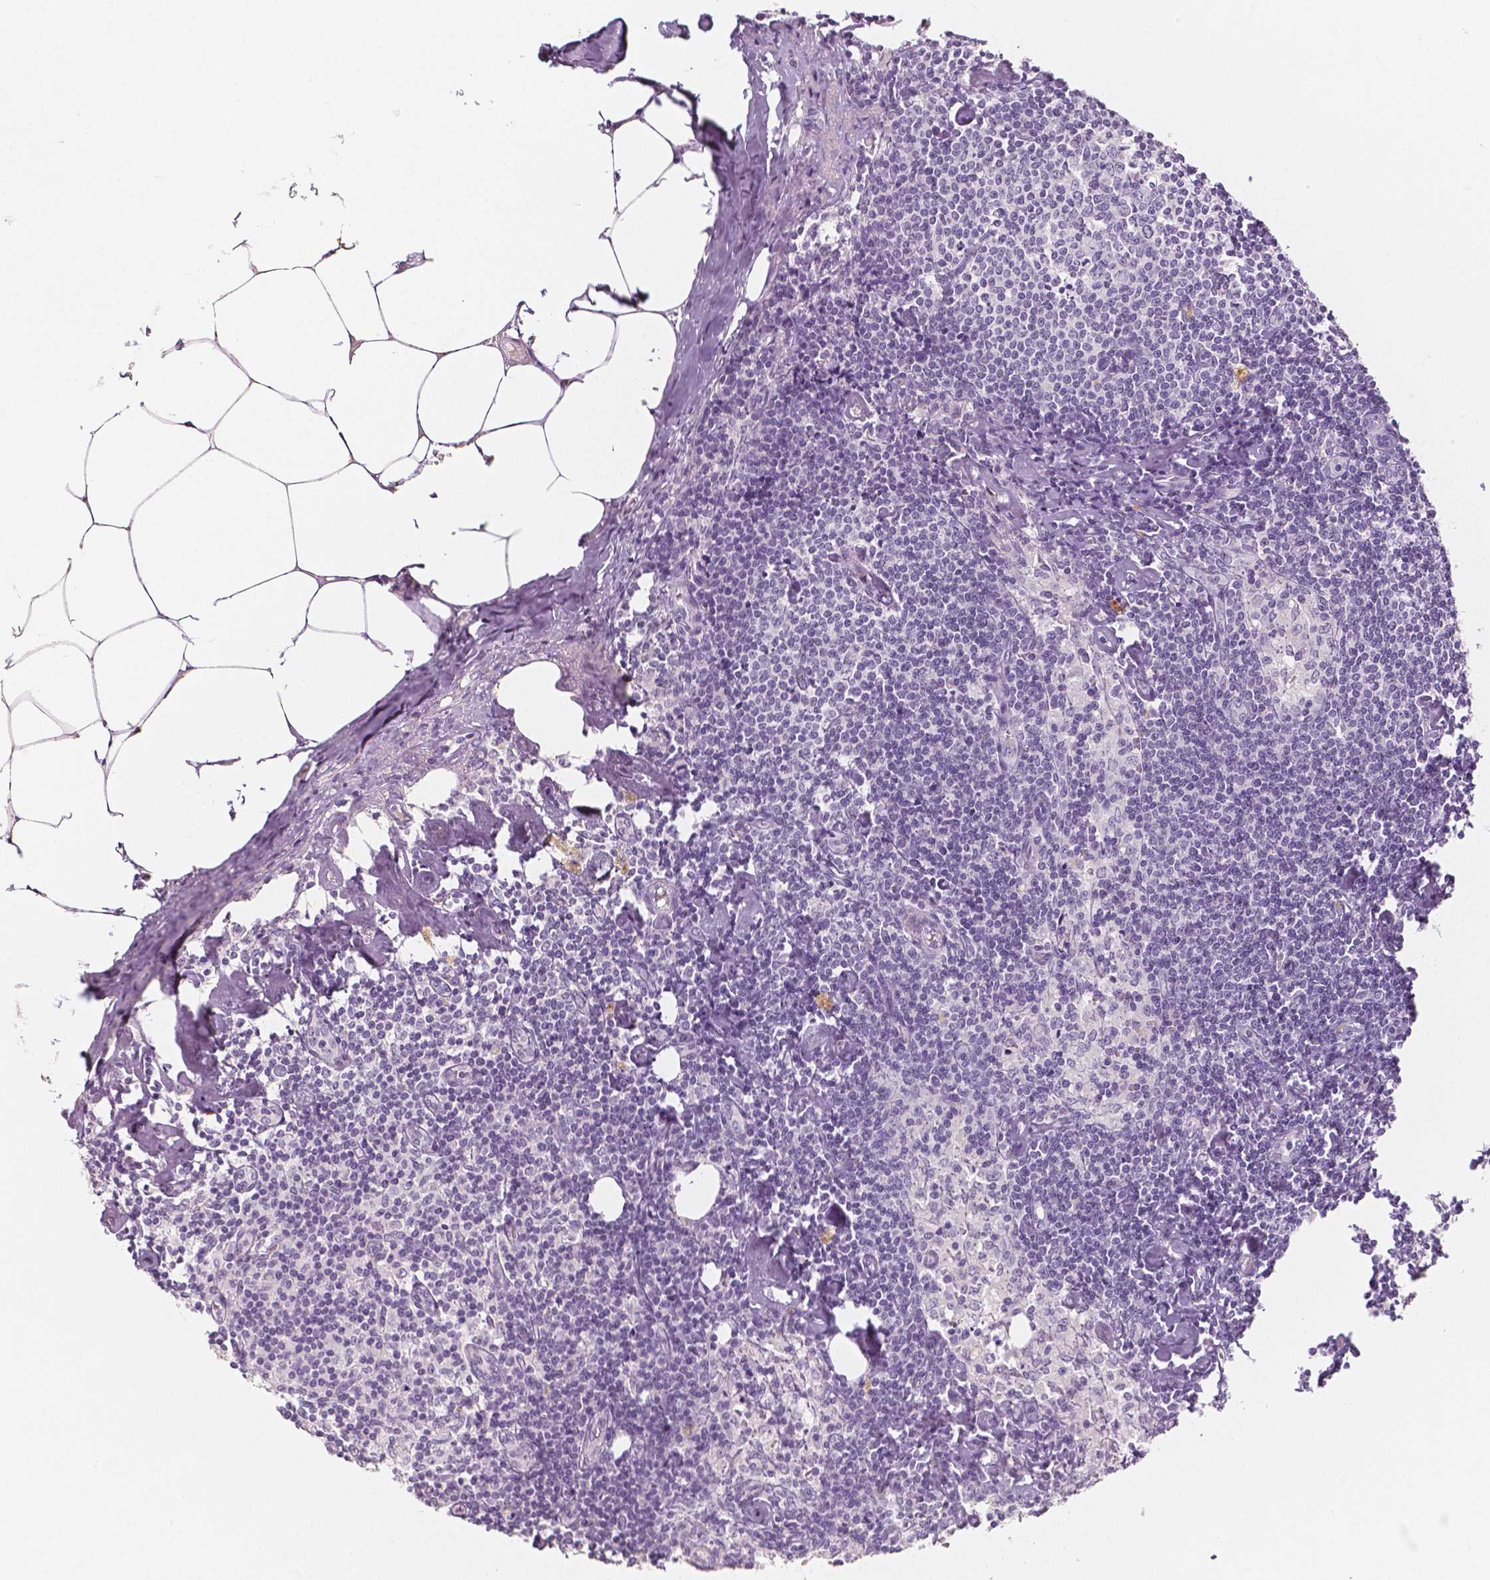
{"staining": {"intensity": "negative", "quantity": "none", "location": "none"}, "tissue": "lymph node", "cell_type": "Non-germinal center cells", "image_type": "normal", "snomed": [{"axis": "morphology", "description": "Normal tissue, NOS"}, {"axis": "topography", "description": "Lymph node"}], "caption": "A micrograph of lymph node stained for a protein demonstrates no brown staining in non-germinal center cells. The staining is performed using DAB (3,3'-diaminobenzidine) brown chromogen with nuclei counter-stained in using hematoxylin.", "gene": "HNF1B", "patient": {"sex": "female", "age": 69}}